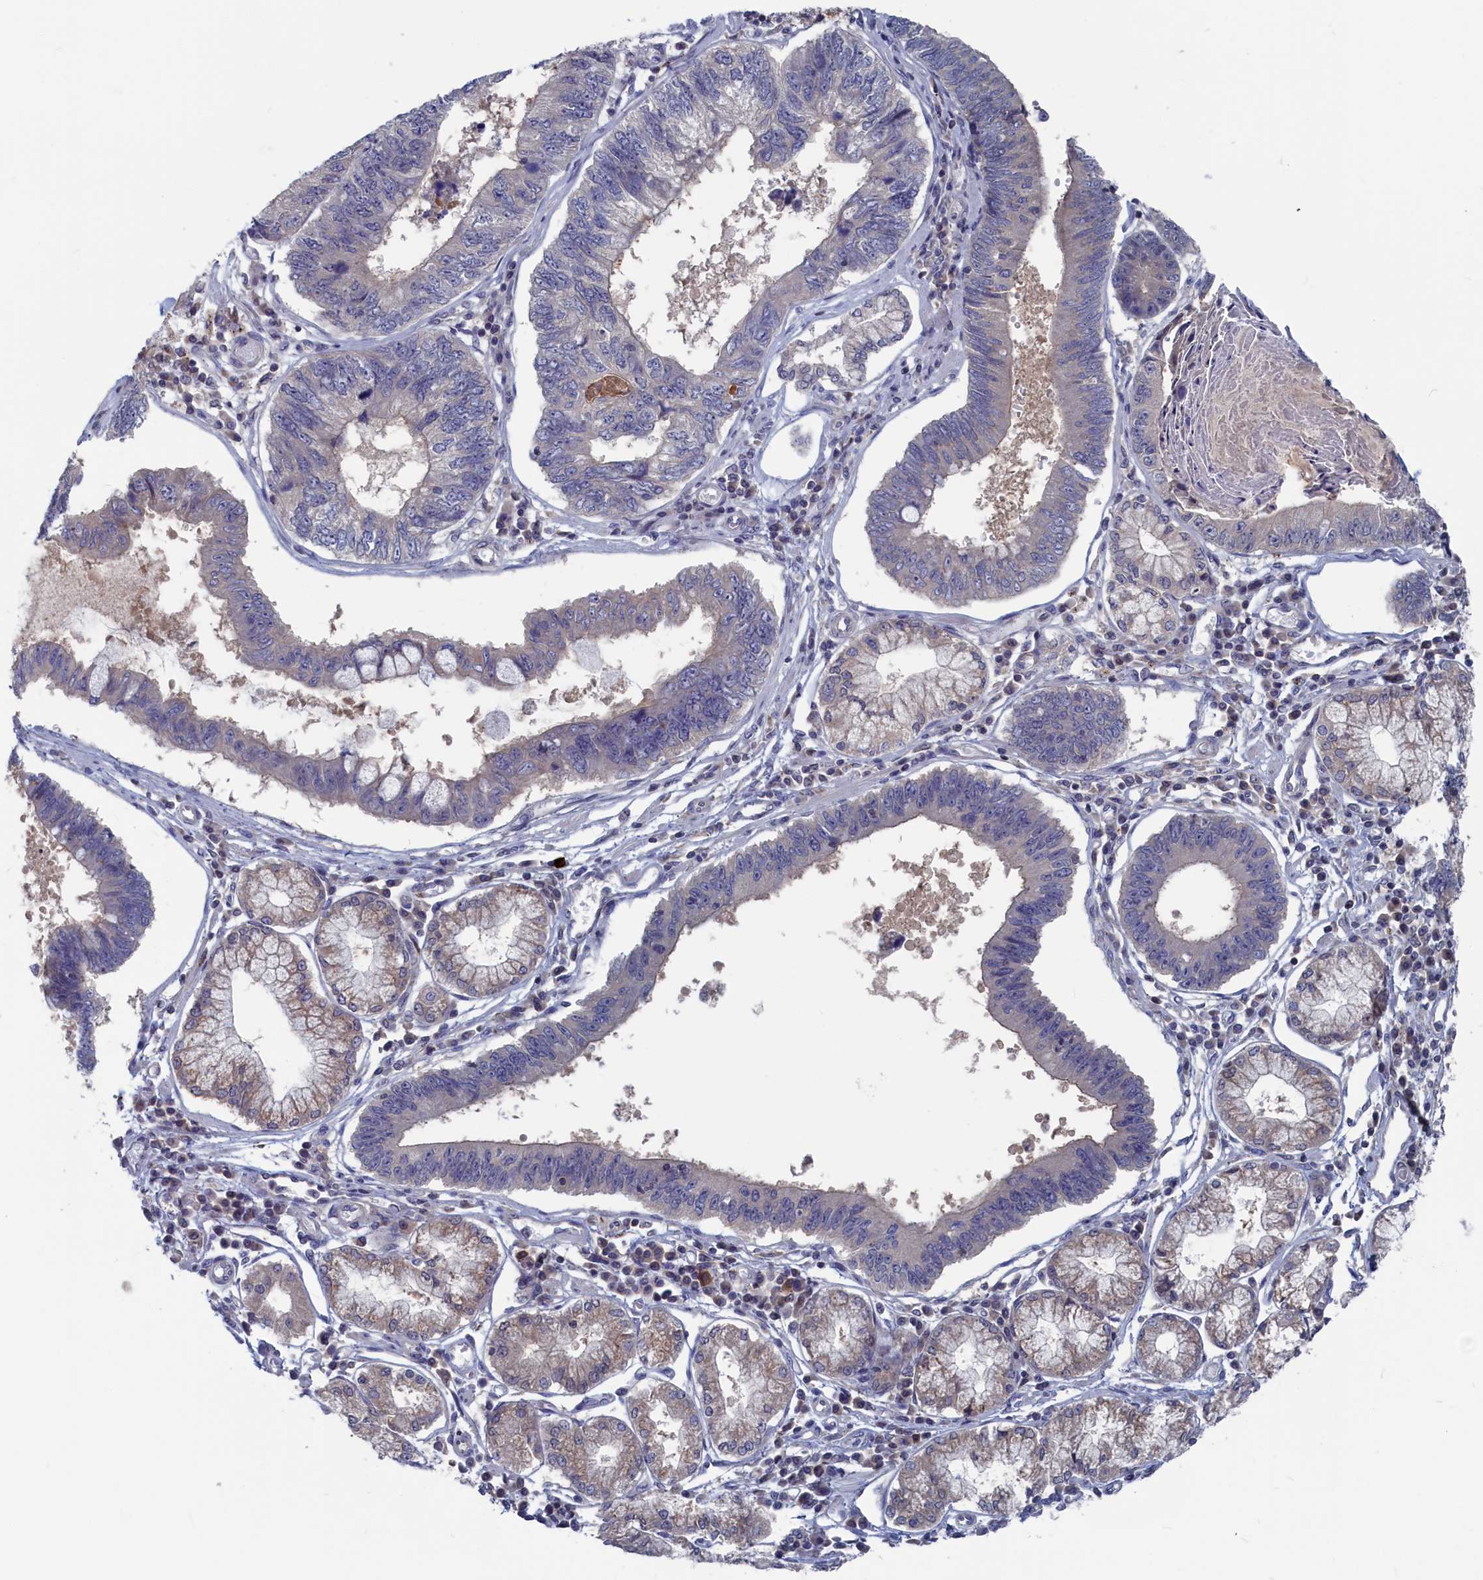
{"staining": {"intensity": "negative", "quantity": "none", "location": "none"}, "tissue": "stomach cancer", "cell_type": "Tumor cells", "image_type": "cancer", "snomed": [{"axis": "morphology", "description": "Adenocarcinoma, NOS"}, {"axis": "topography", "description": "Stomach"}], "caption": "Immunohistochemical staining of human adenocarcinoma (stomach) shows no significant positivity in tumor cells.", "gene": "CEND1", "patient": {"sex": "male", "age": 59}}